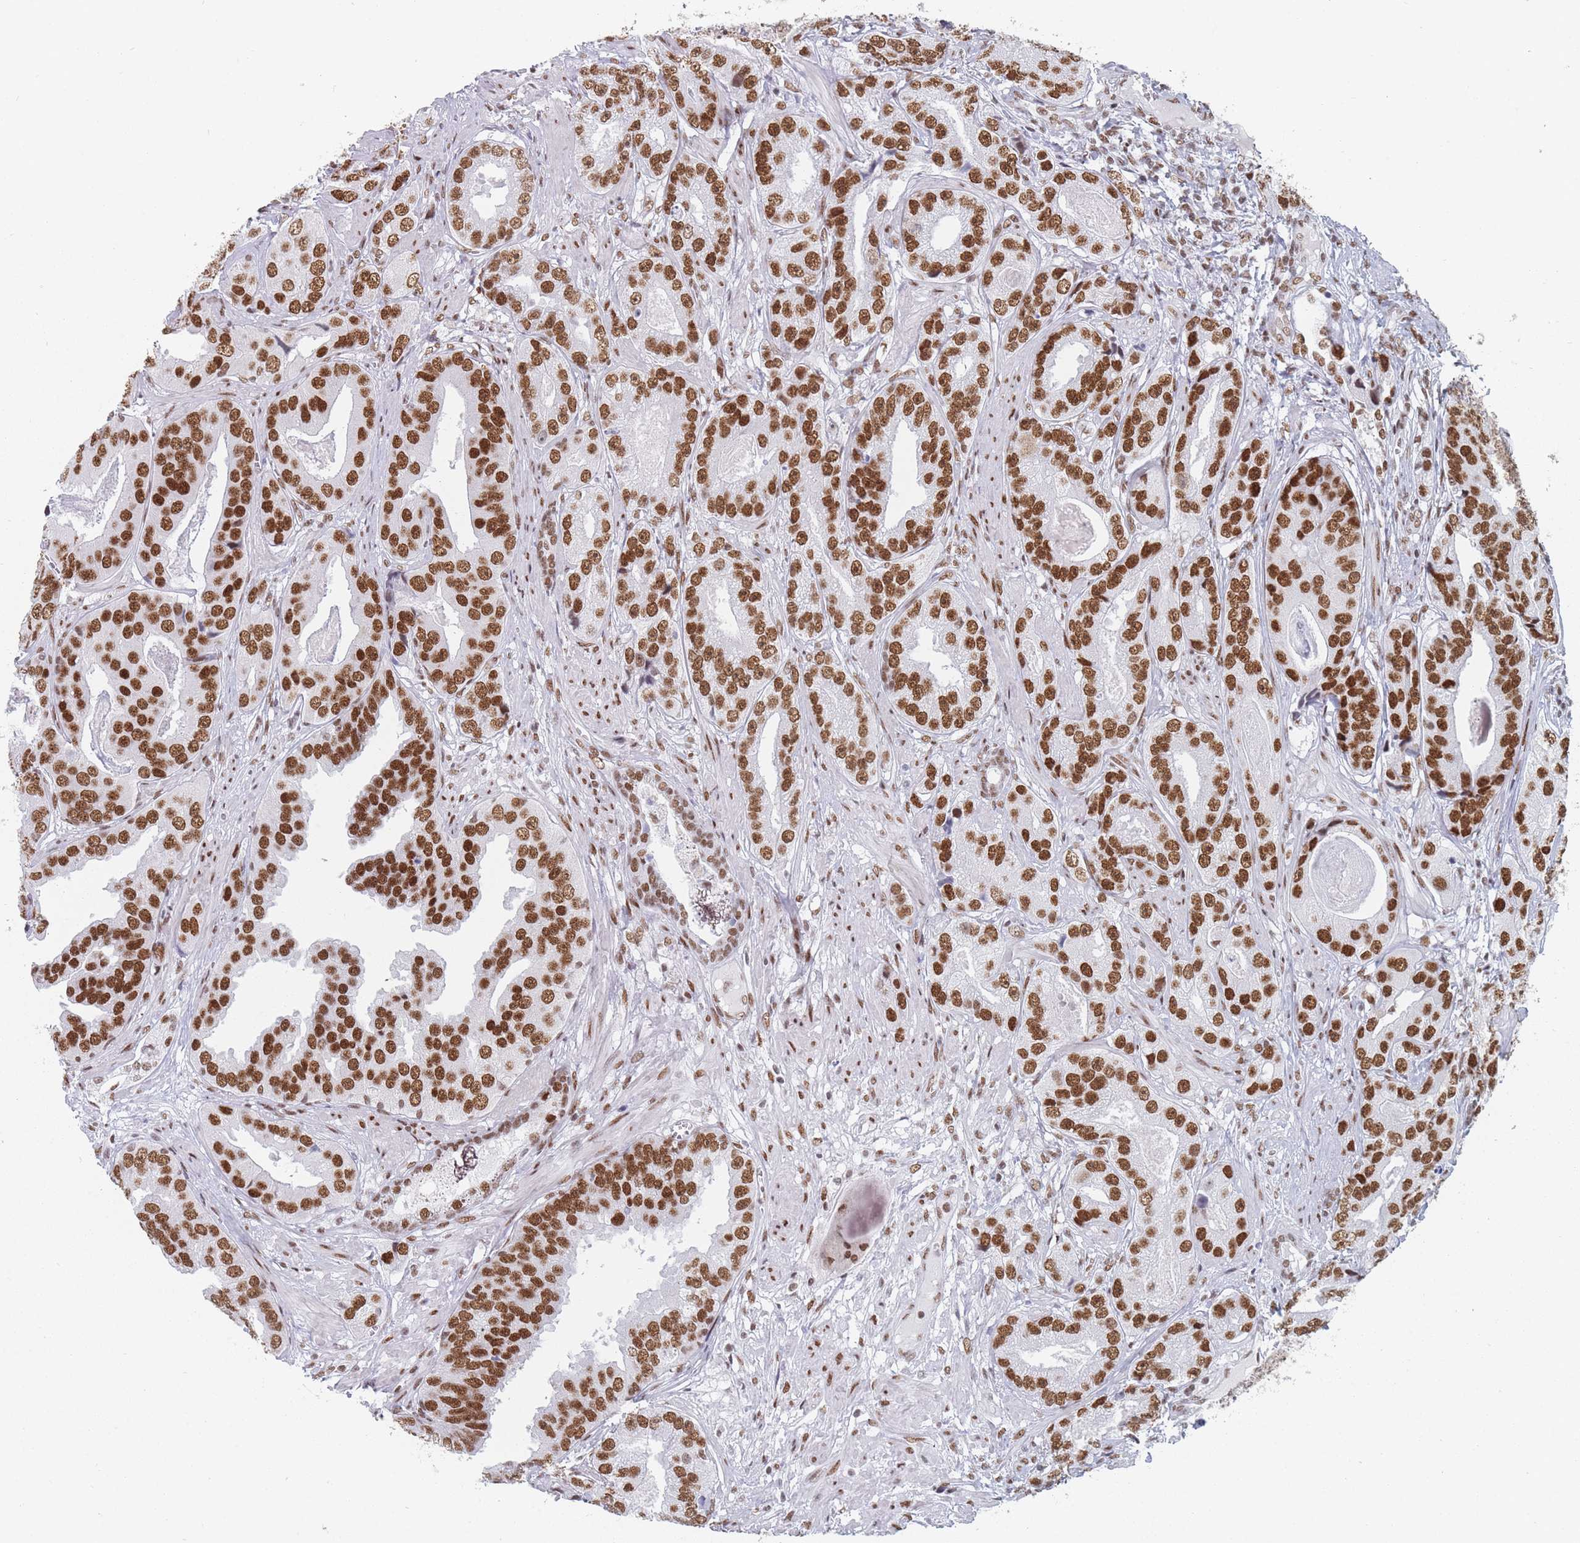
{"staining": {"intensity": "moderate", "quantity": ">75%", "location": "nuclear"}, "tissue": "prostate cancer", "cell_type": "Tumor cells", "image_type": "cancer", "snomed": [{"axis": "morphology", "description": "Adenocarcinoma, High grade"}, {"axis": "topography", "description": "Prostate"}], "caption": "IHC of human prostate cancer demonstrates medium levels of moderate nuclear expression in about >75% of tumor cells.", "gene": "SAFB2", "patient": {"sex": "male", "age": 71}}